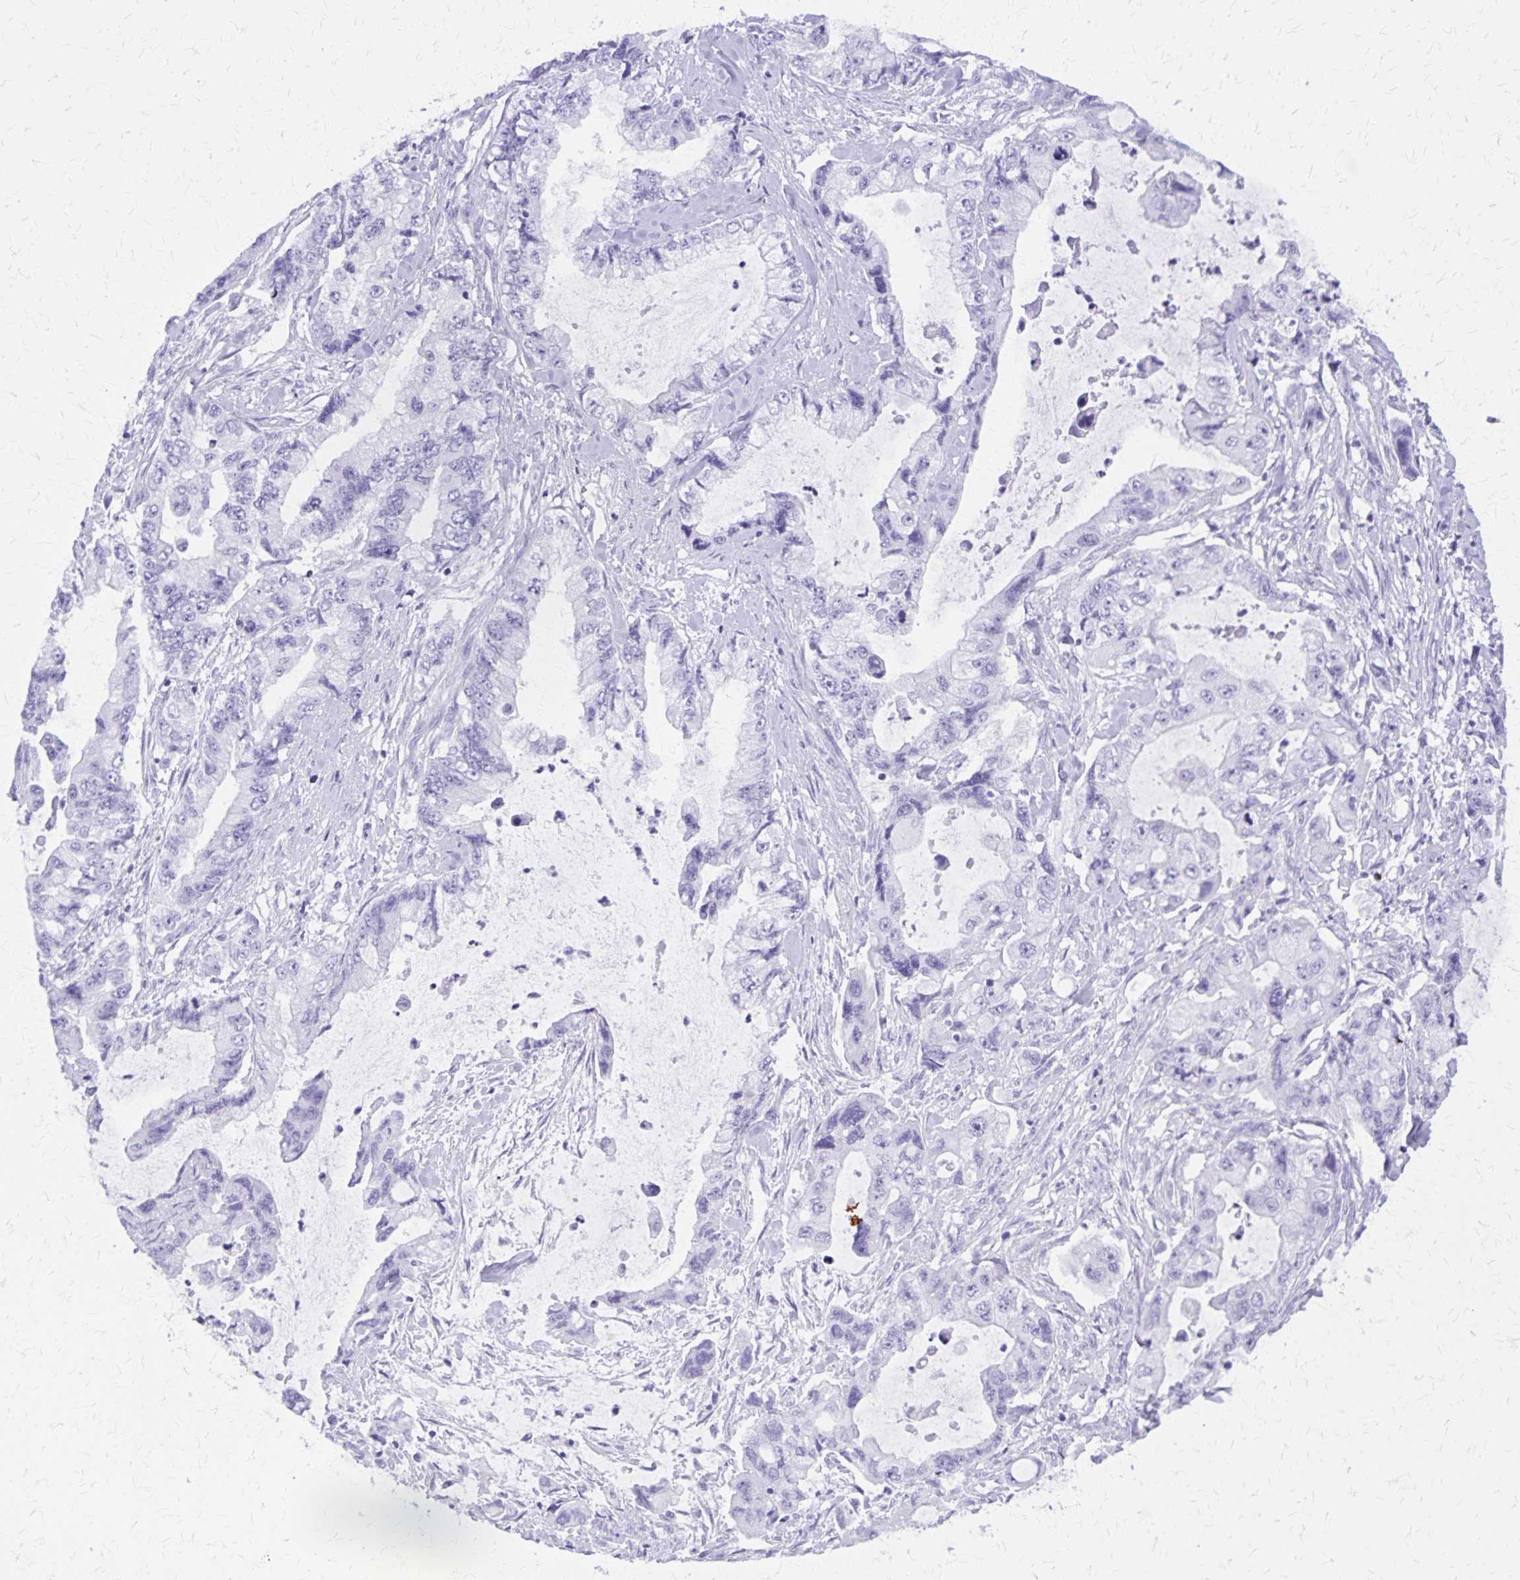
{"staining": {"intensity": "negative", "quantity": "none", "location": "none"}, "tissue": "stomach cancer", "cell_type": "Tumor cells", "image_type": "cancer", "snomed": [{"axis": "morphology", "description": "Adenocarcinoma, NOS"}, {"axis": "topography", "description": "Pancreas"}, {"axis": "topography", "description": "Stomach, upper"}, {"axis": "topography", "description": "Stomach"}], "caption": "An immunohistochemistry histopathology image of stomach adenocarcinoma is shown. There is no staining in tumor cells of stomach adenocarcinoma. (Brightfield microscopy of DAB (3,3'-diaminobenzidine) immunohistochemistry (IHC) at high magnification).", "gene": "DEFA5", "patient": {"sex": "male", "age": 77}}